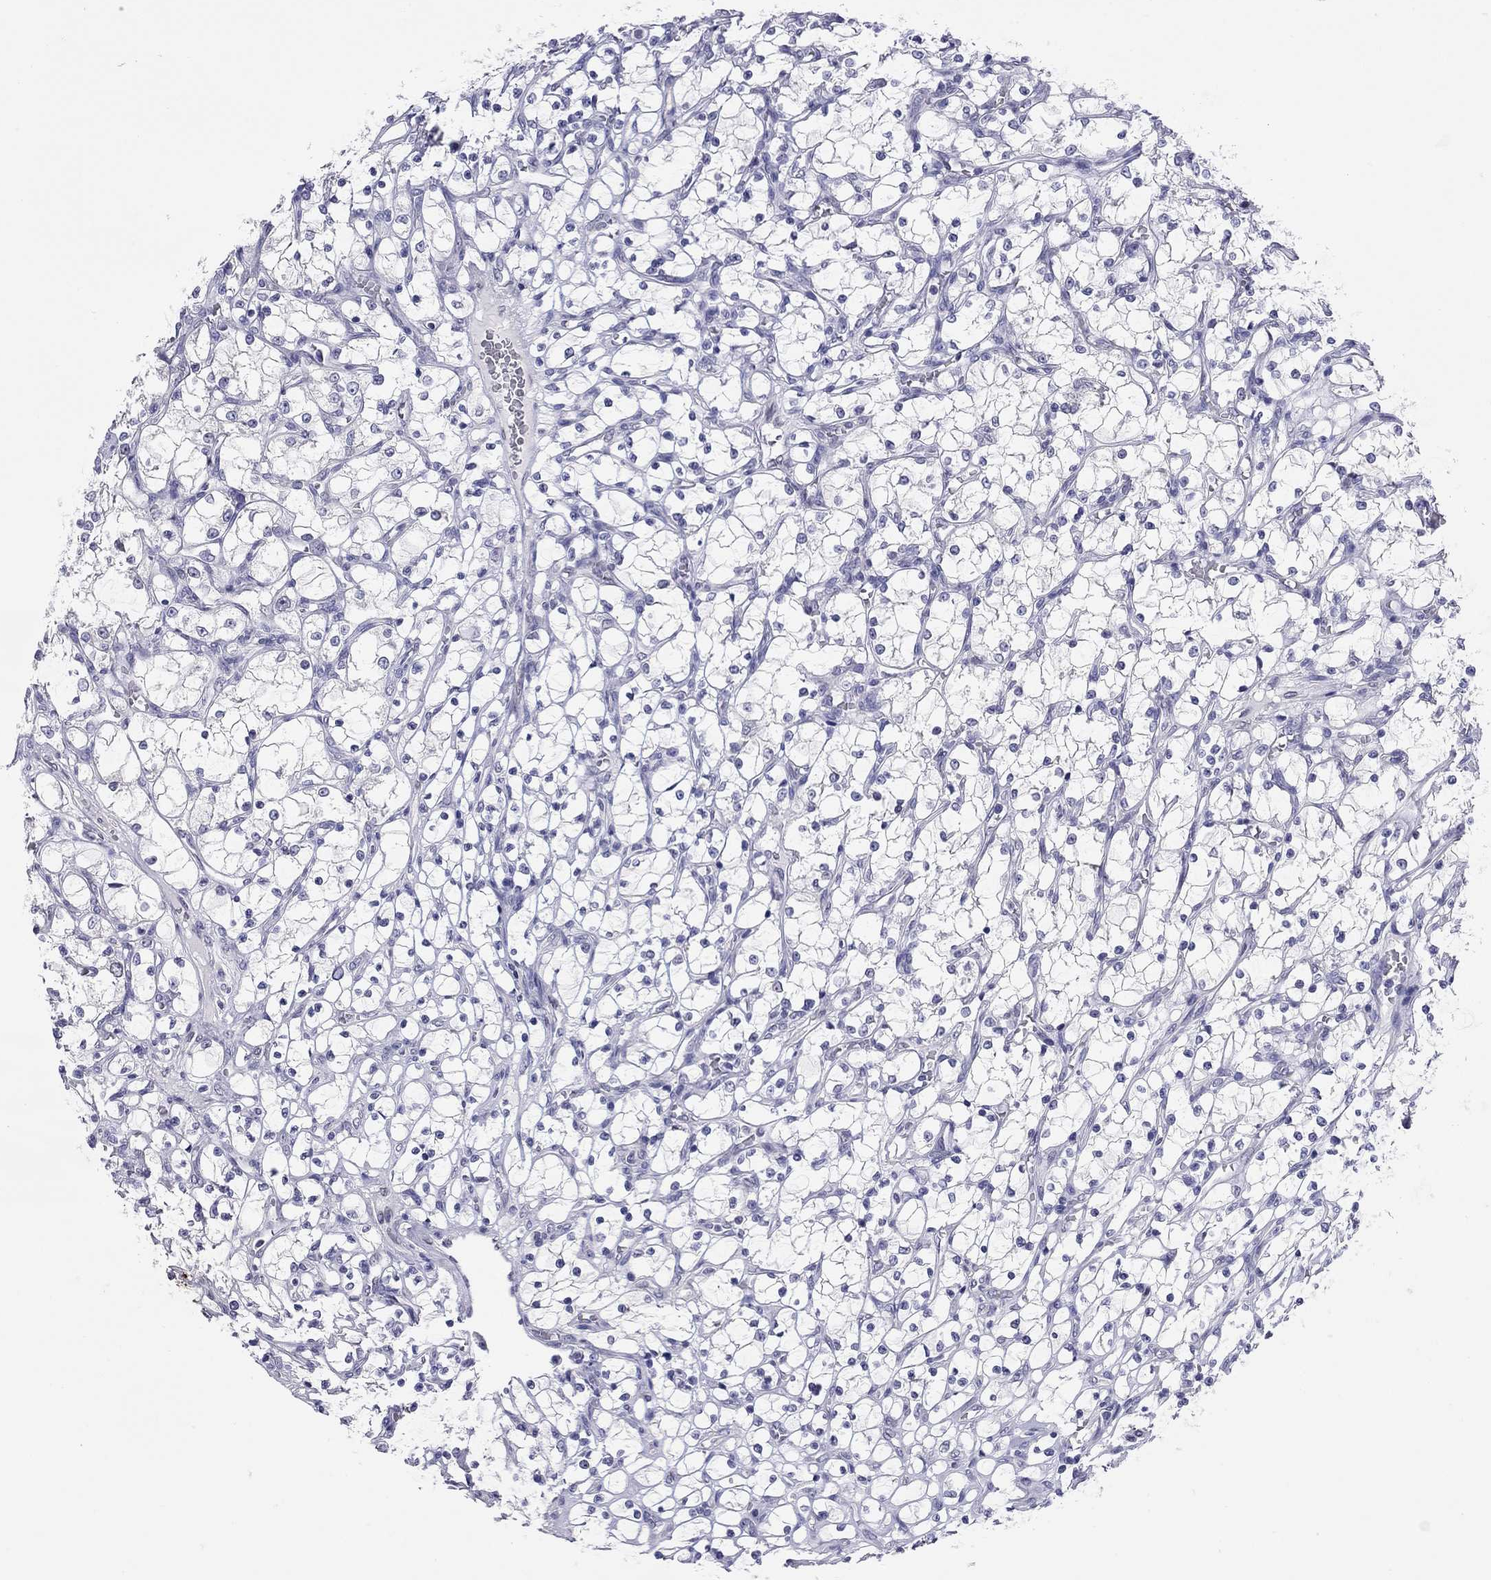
{"staining": {"intensity": "negative", "quantity": "none", "location": "none"}, "tissue": "renal cancer", "cell_type": "Tumor cells", "image_type": "cancer", "snomed": [{"axis": "morphology", "description": "Adenocarcinoma, NOS"}, {"axis": "topography", "description": "Kidney"}], "caption": "An image of adenocarcinoma (renal) stained for a protein exhibits no brown staining in tumor cells. (Immunohistochemistry, brightfield microscopy, high magnification).", "gene": "ARMC12", "patient": {"sex": "female", "age": 69}}